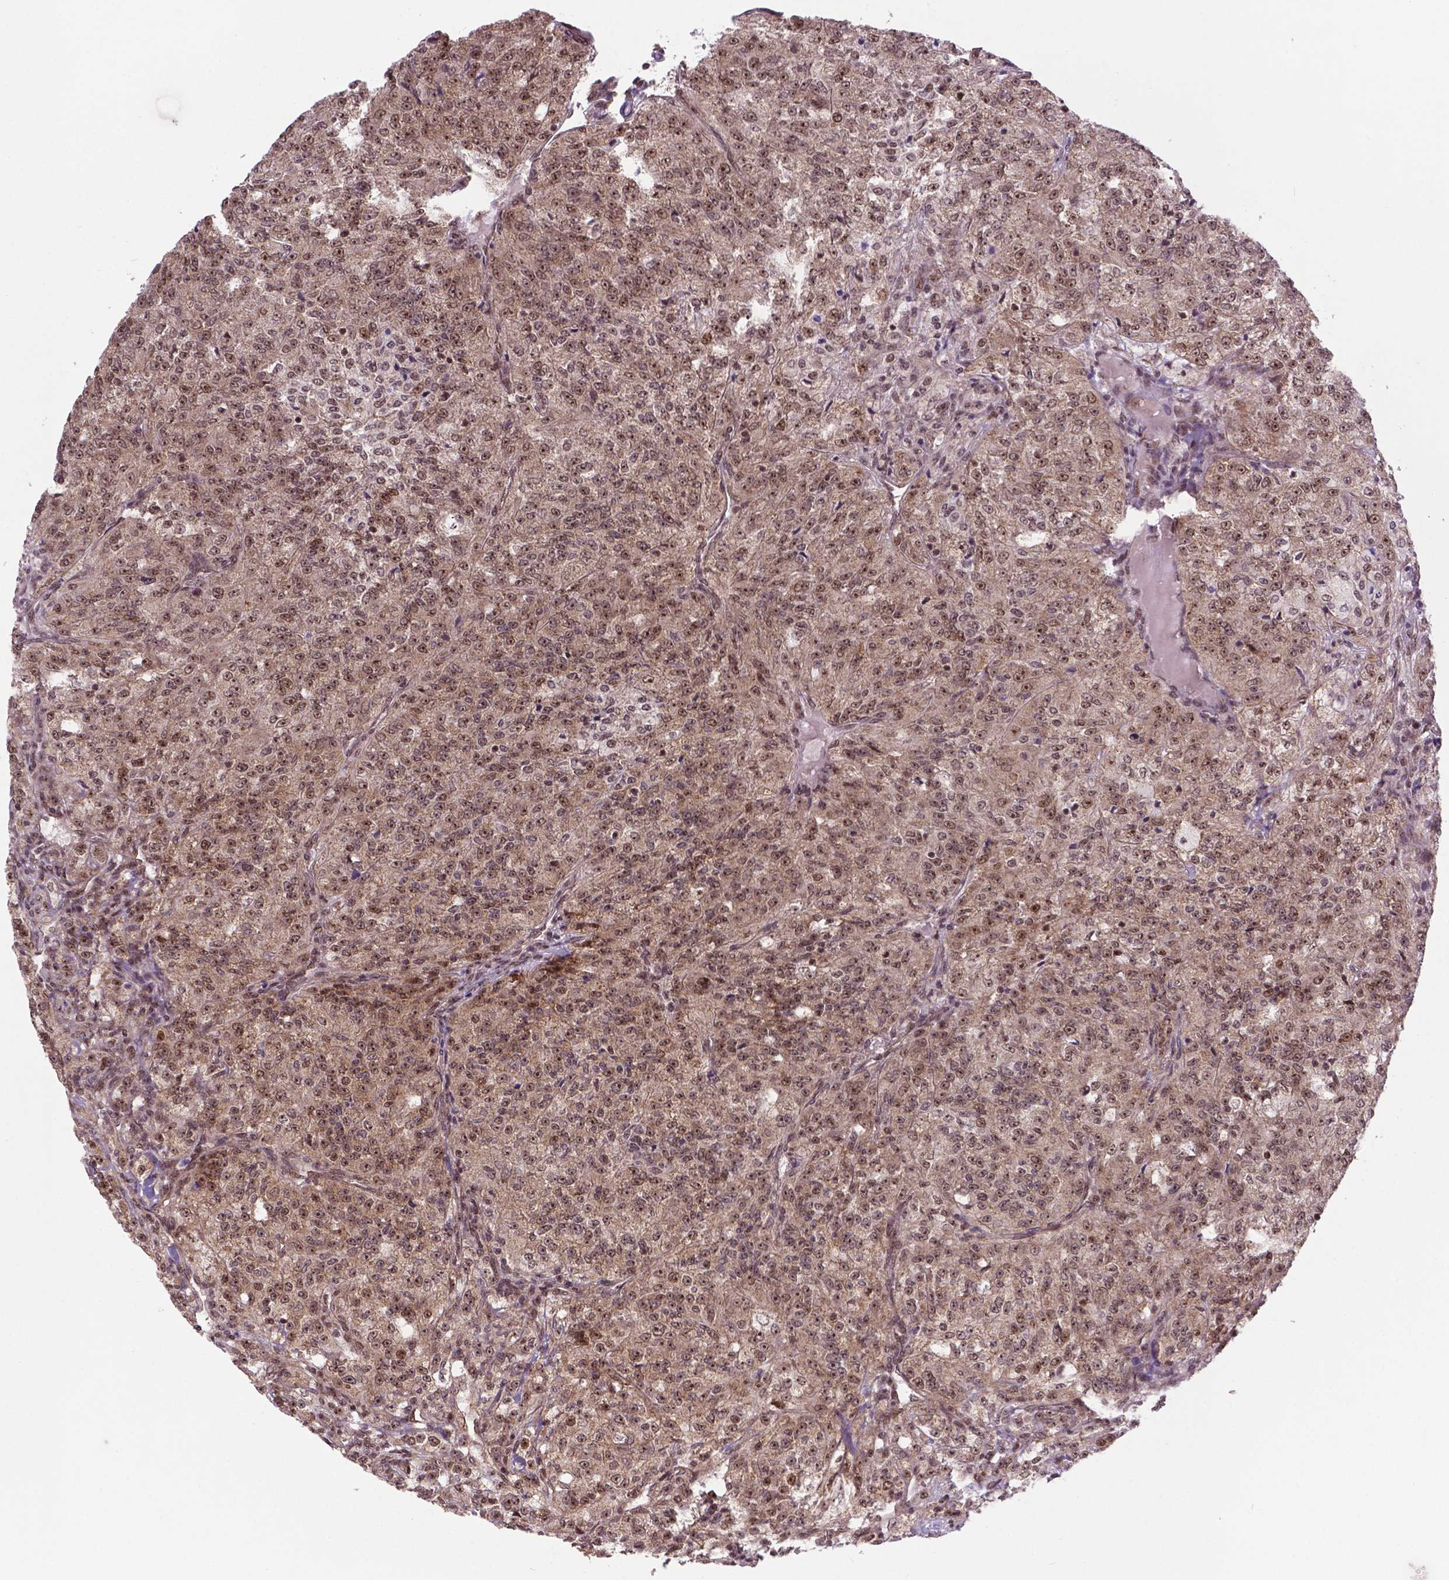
{"staining": {"intensity": "moderate", "quantity": ">75%", "location": "nuclear"}, "tissue": "renal cancer", "cell_type": "Tumor cells", "image_type": "cancer", "snomed": [{"axis": "morphology", "description": "Adenocarcinoma, NOS"}, {"axis": "topography", "description": "Kidney"}], "caption": "Immunohistochemistry (IHC) photomicrograph of neoplastic tissue: renal cancer (adenocarcinoma) stained using IHC demonstrates medium levels of moderate protein expression localized specifically in the nuclear of tumor cells, appearing as a nuclear brown color.", "gene": "CSNK2A1", "patient": {"sex": "female", "age": 63}}